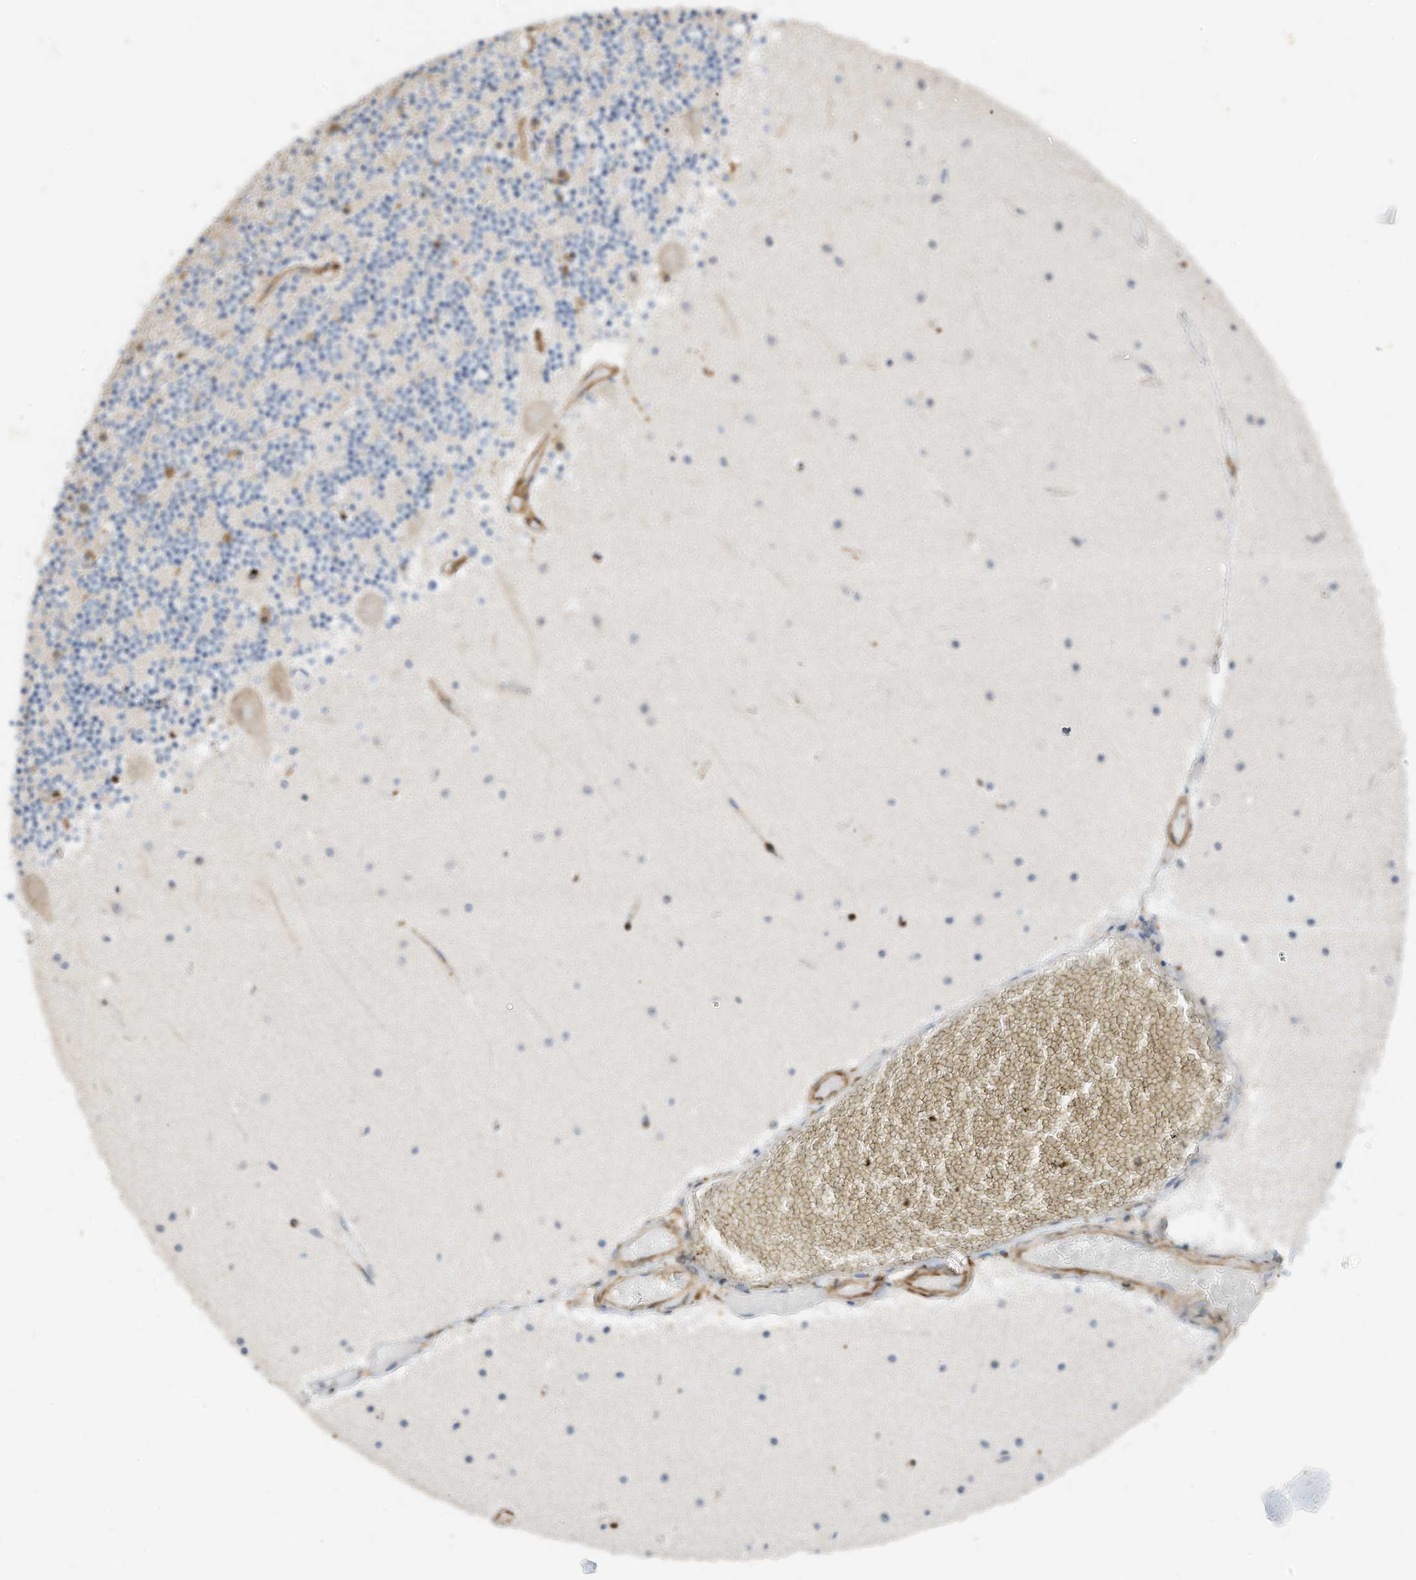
{"staining": {"intensity": "moderate", "quantity": "<25%", "location": "cytoplasmic/membranous"}, "tissue": "cerebellum", "cell_type": "Cells in granular layer", "image_type": "normal", "snomed": [{"axis": "morphology", "description": "Normal tissue, NOS"}, {"axis": "topography", "description": "Cerebellum"}], "caption": "Protein expression analysis of unremarkable cerebellum reveals moderate cytoplasmic/membranous staining in approximately <25% of cells in granular layer. (Stains: DAB (3,3'-diaminobenzidine) in brown, nuclei in blue, Microscopy: brightfield microscopy at high magnification).", "gene": "ZBTB45", "patient": {"sex": "female", "age": 28}}